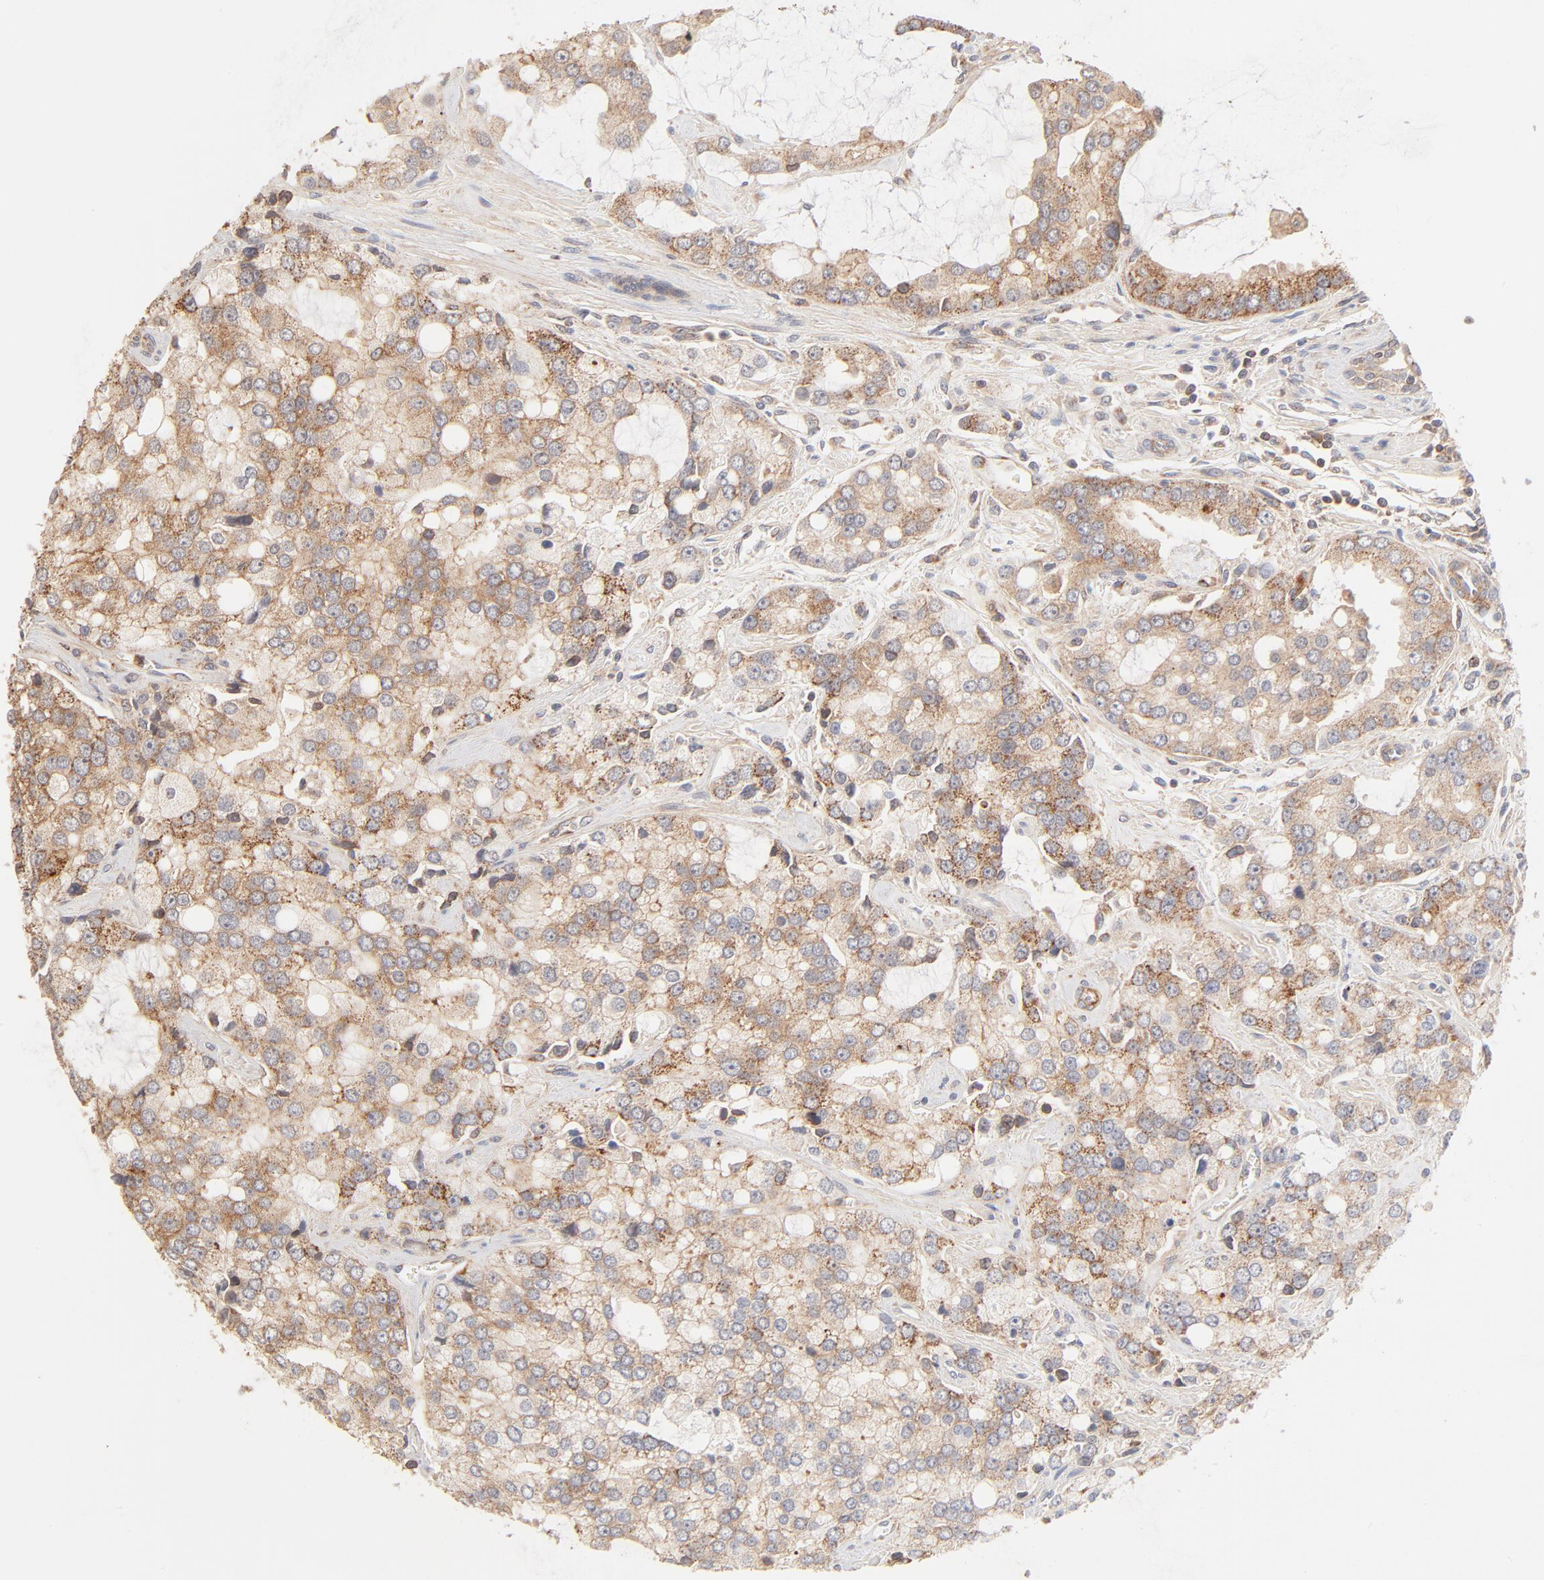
{"staining": {"intensity": "moderate", "quantity": ">75%", "location": "cytoplasmic/membranous"}, "tissue": "prostate cancer", "cell_type": "Tumor cells", "image_type": "cancer", "snomed": [{"axis": "morphology", "description": "Adenocarcinoma, High grade"}, {"axis": "topography", "description": "Prostate"}], "caption": "This histopathology image reveals prostate cancer (adenocarcinoma (high-grade)) stained with immunohistochemistry (IHC) to label a protein in brown. The cytoplasmic/membranous of tumor cells show moderate positivity for the protein. Nuclei are counter-stained blue.", "gene": "CSPG4", "patient": {"sex": "male", "age": 67}}